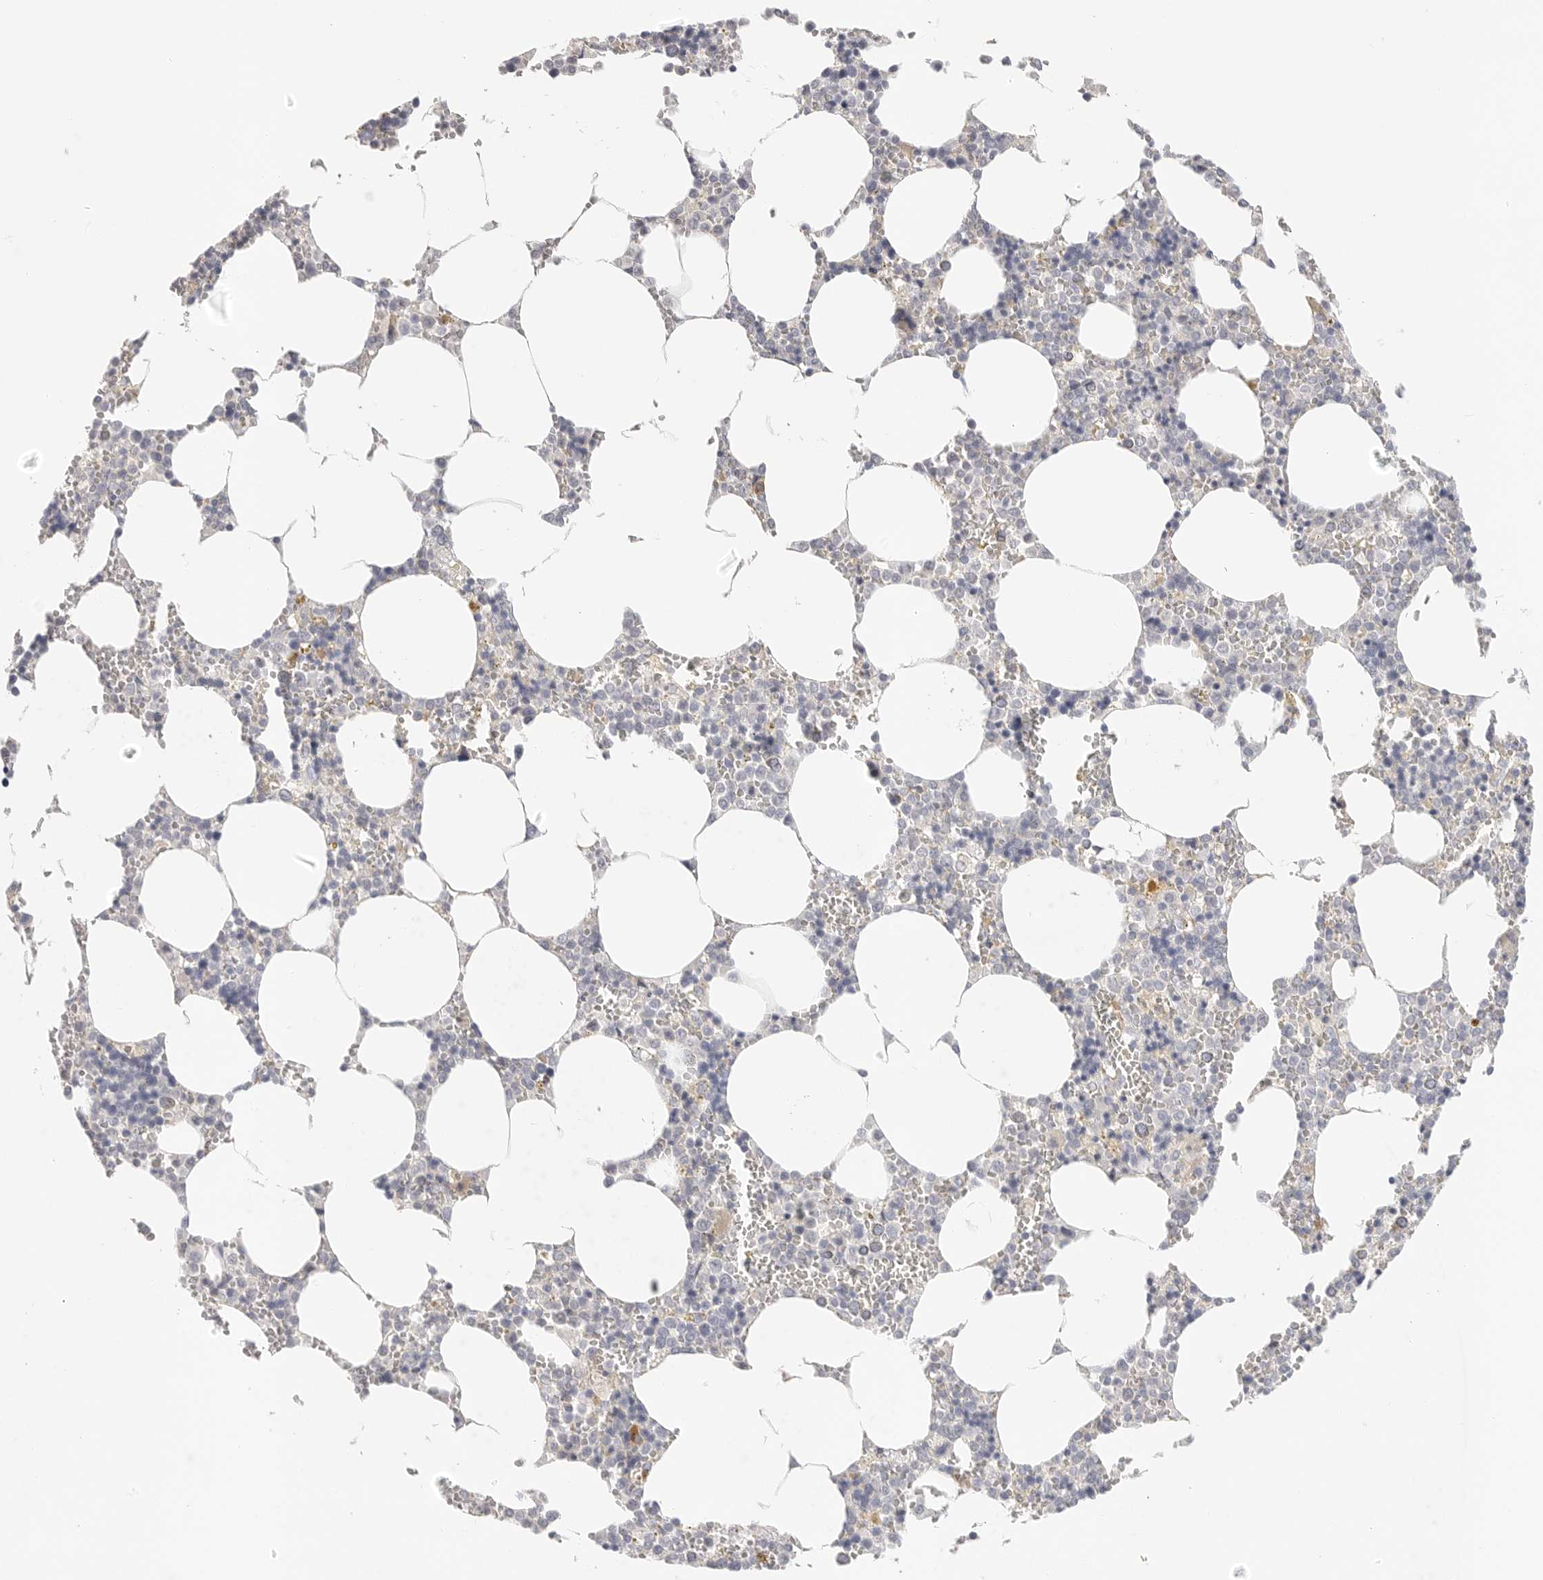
{"staining": {"intensity": "negative", "quantity": "none", "location": "none"}, "tissue": "bone marrow", "cell_type": "Hematopoietic cells", "image_type": "normal", "snomed": [{"axis": "morphology", "description": "Normal tissue, NOS"}, {"axis": "topography", "description": "Bone marrow"}], "caption": "The photomicrograph exhibits no staining of hematopoietic cells in benign bone marrow.", "gene": "FBN2", "patient": {"sex": "male", "age": 70}}